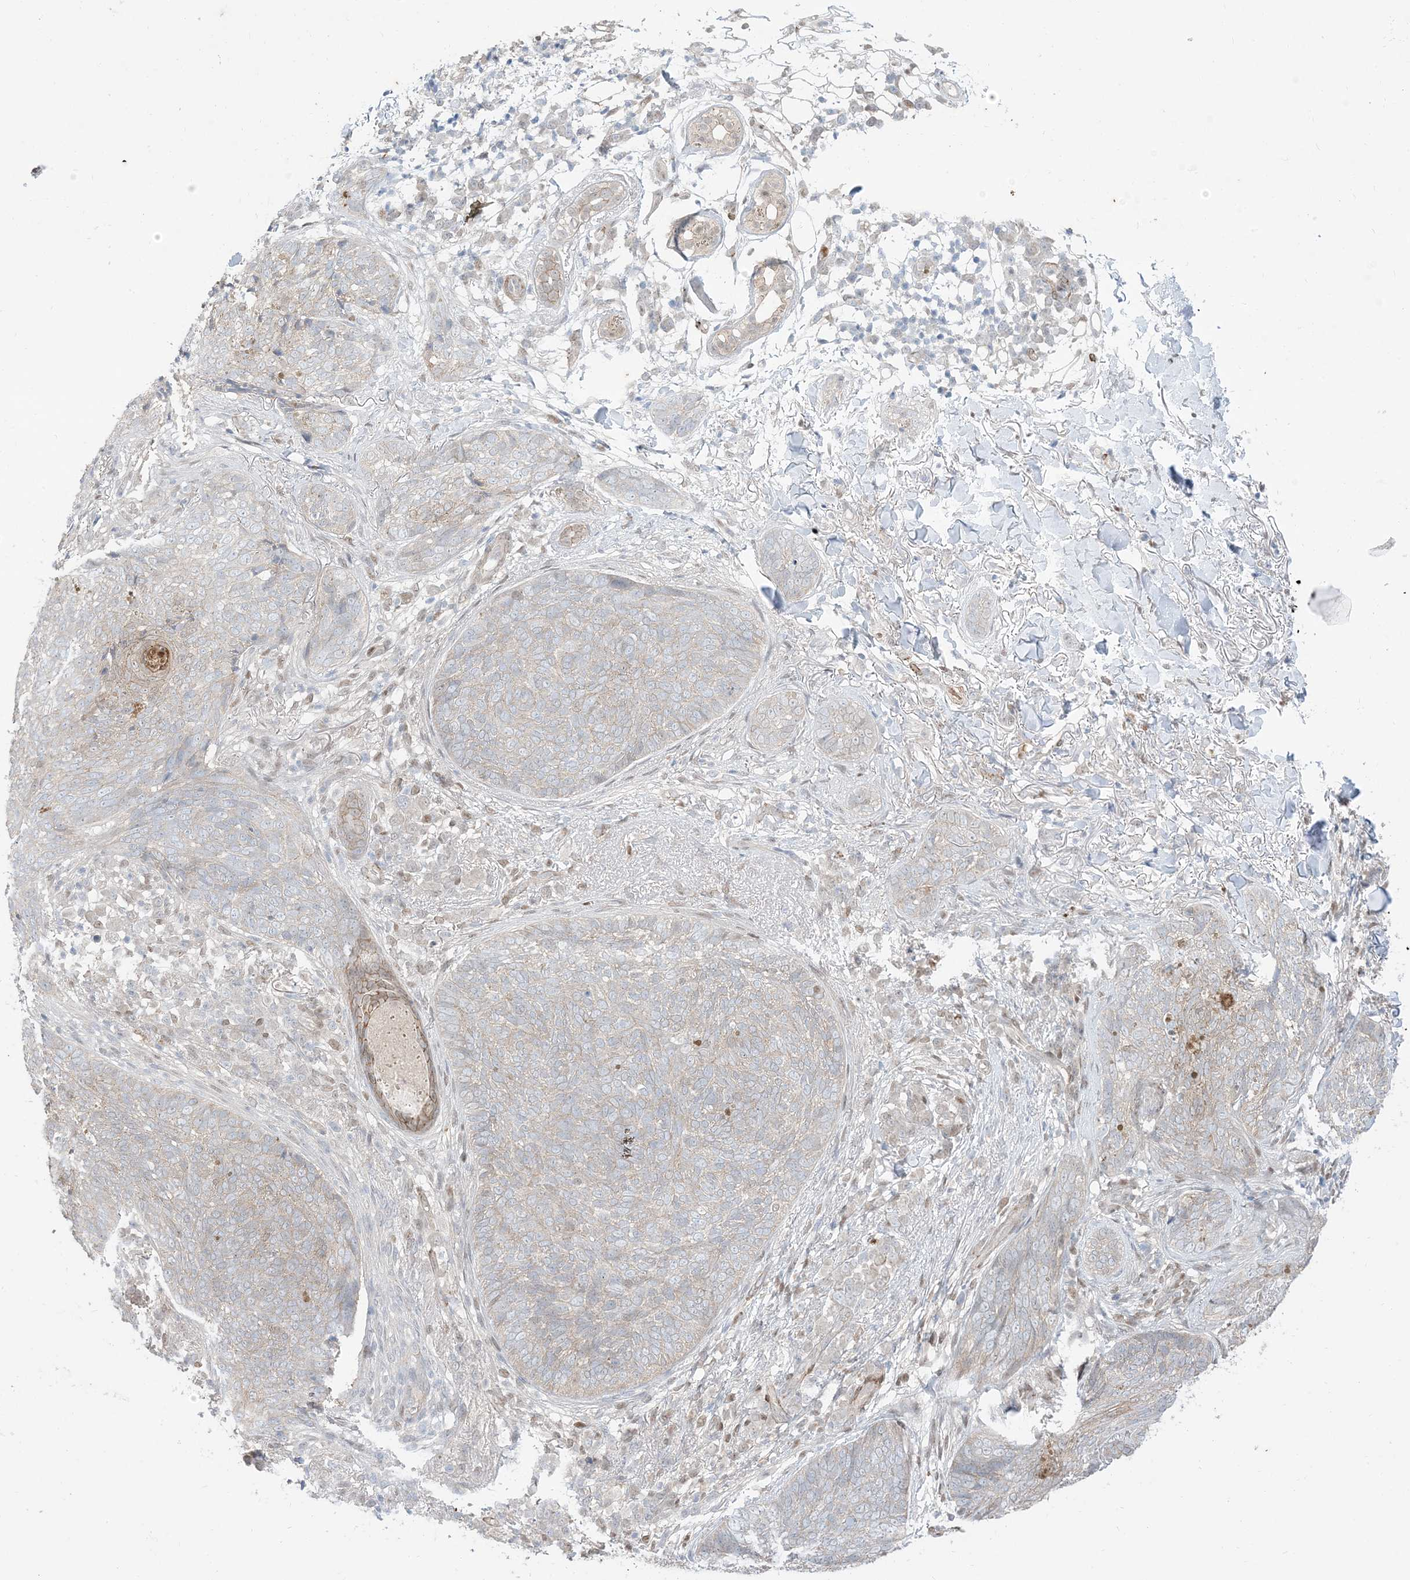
{"staining": {"intensity": "negative", "quantity": "none", "location": "none"}, "tissue": "skin cancer", "cell_type": "Tumor cells", "image_type": "cancer", "snomed": [{"axis": "morphology", "description": "Basal cell carcinoma"}, {"axis": "topography", "description": "Skin"}], "caption": "An immunohistochemistry (IHC) image of skin cancer (basal cell carcinoma) is shown. There is no staining in tumor cells of skin cancer (basal cell carcinoma). Nuclei are stained in blue.", "gene": "RIN1", "patient": {"sex": "male", "age": 85}}